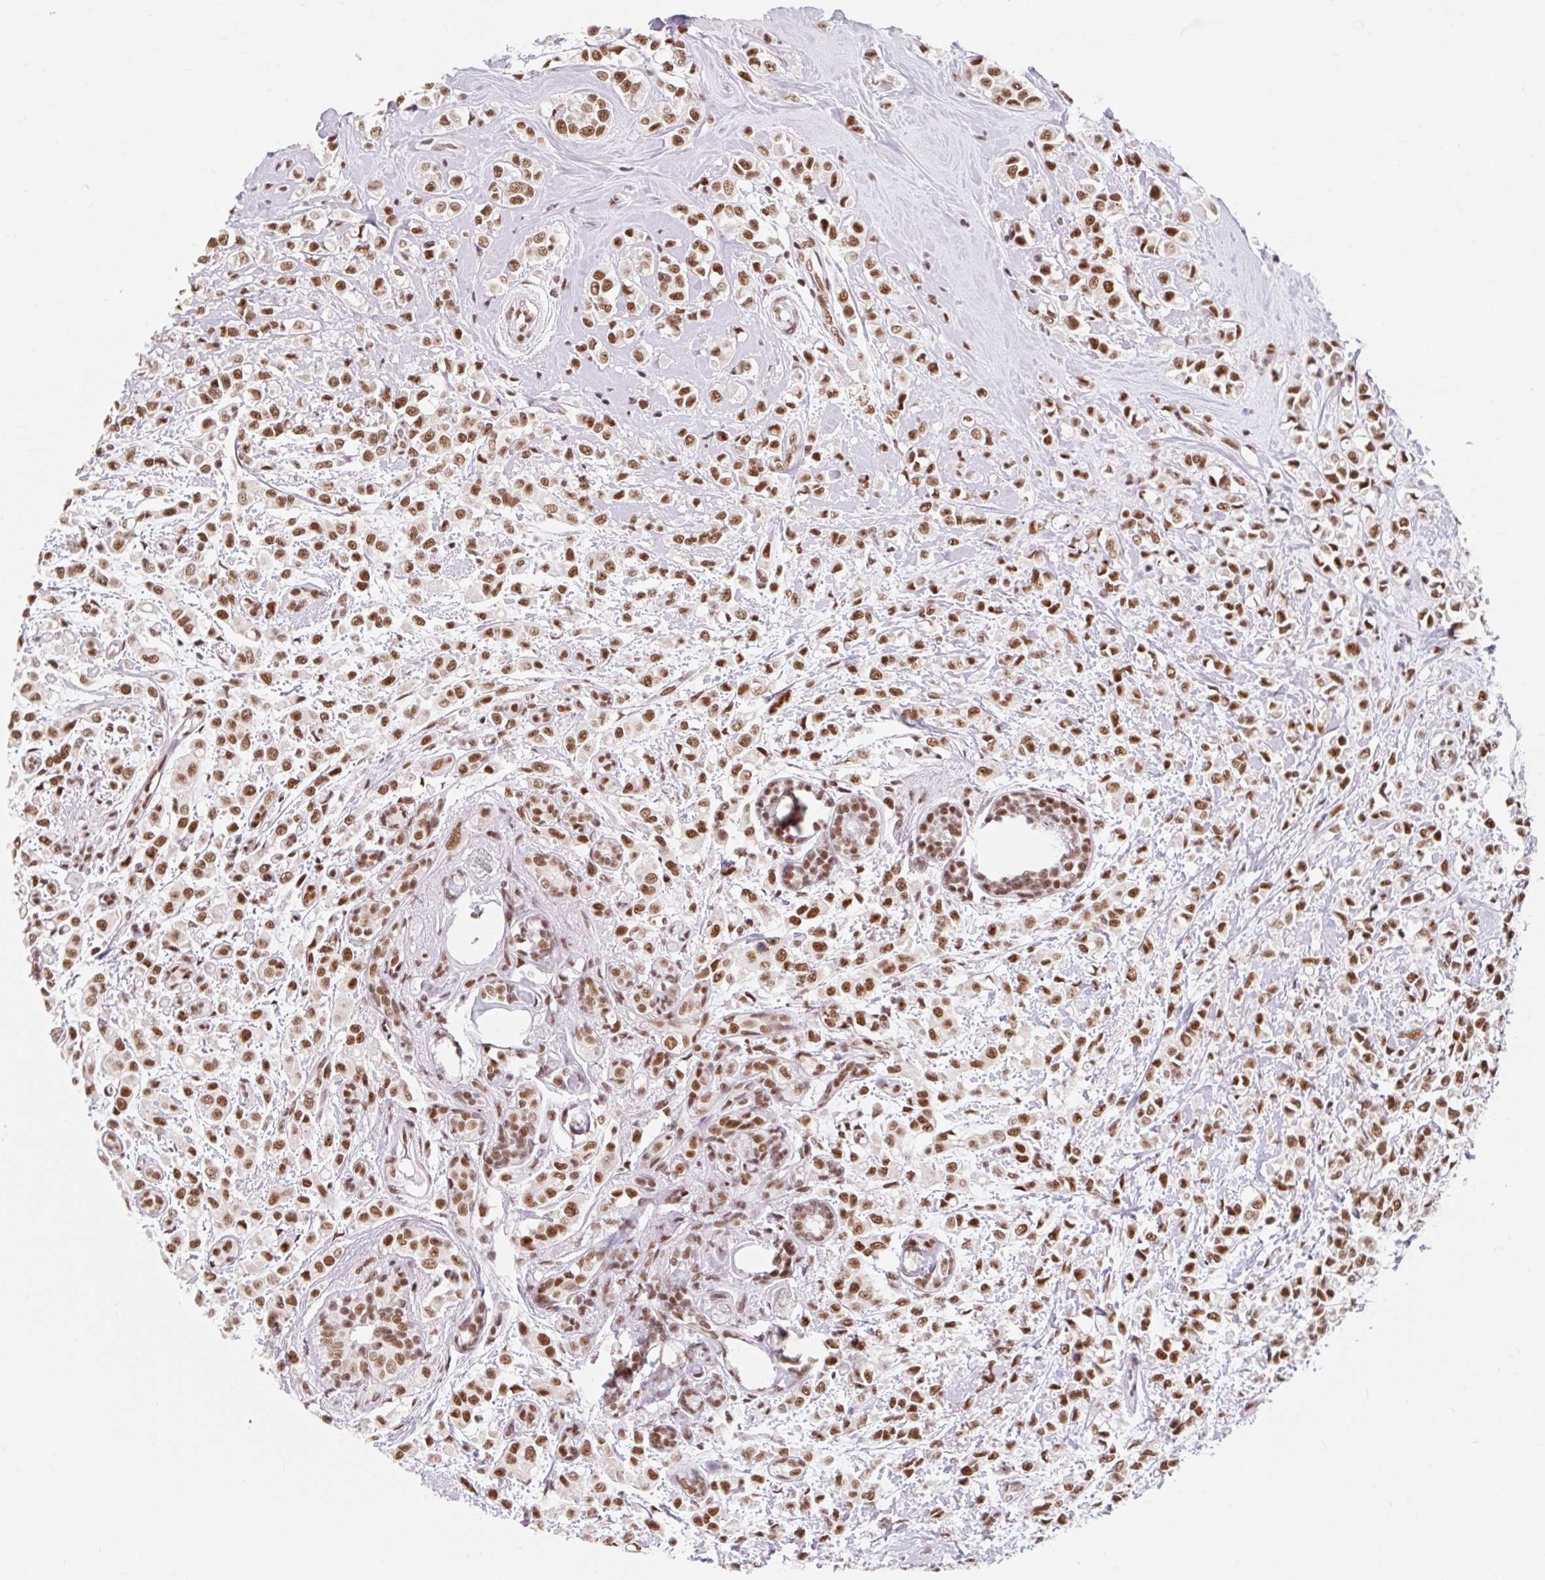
{"staining": {"intensity": "strong", "quantity": ">75%", "location": "nuclear"}, "tissue": "breast cancer", "cell_type": "Tumor cells", "image_type": "cancer", "snomed": [{"axis": "morphology", "description": "Lobular carcinoma"}, {"axis": "topography", "description": "Breast"}], "caption": "Immunohistochemistry photomicrograph of breast lobular carcinoma stained for a protein (brown), which shows high levels of strong nuclear staining in about >75% of tumor cells.", "gene": "SRSF10", "patient": {"sex": "female", "age": 68}}